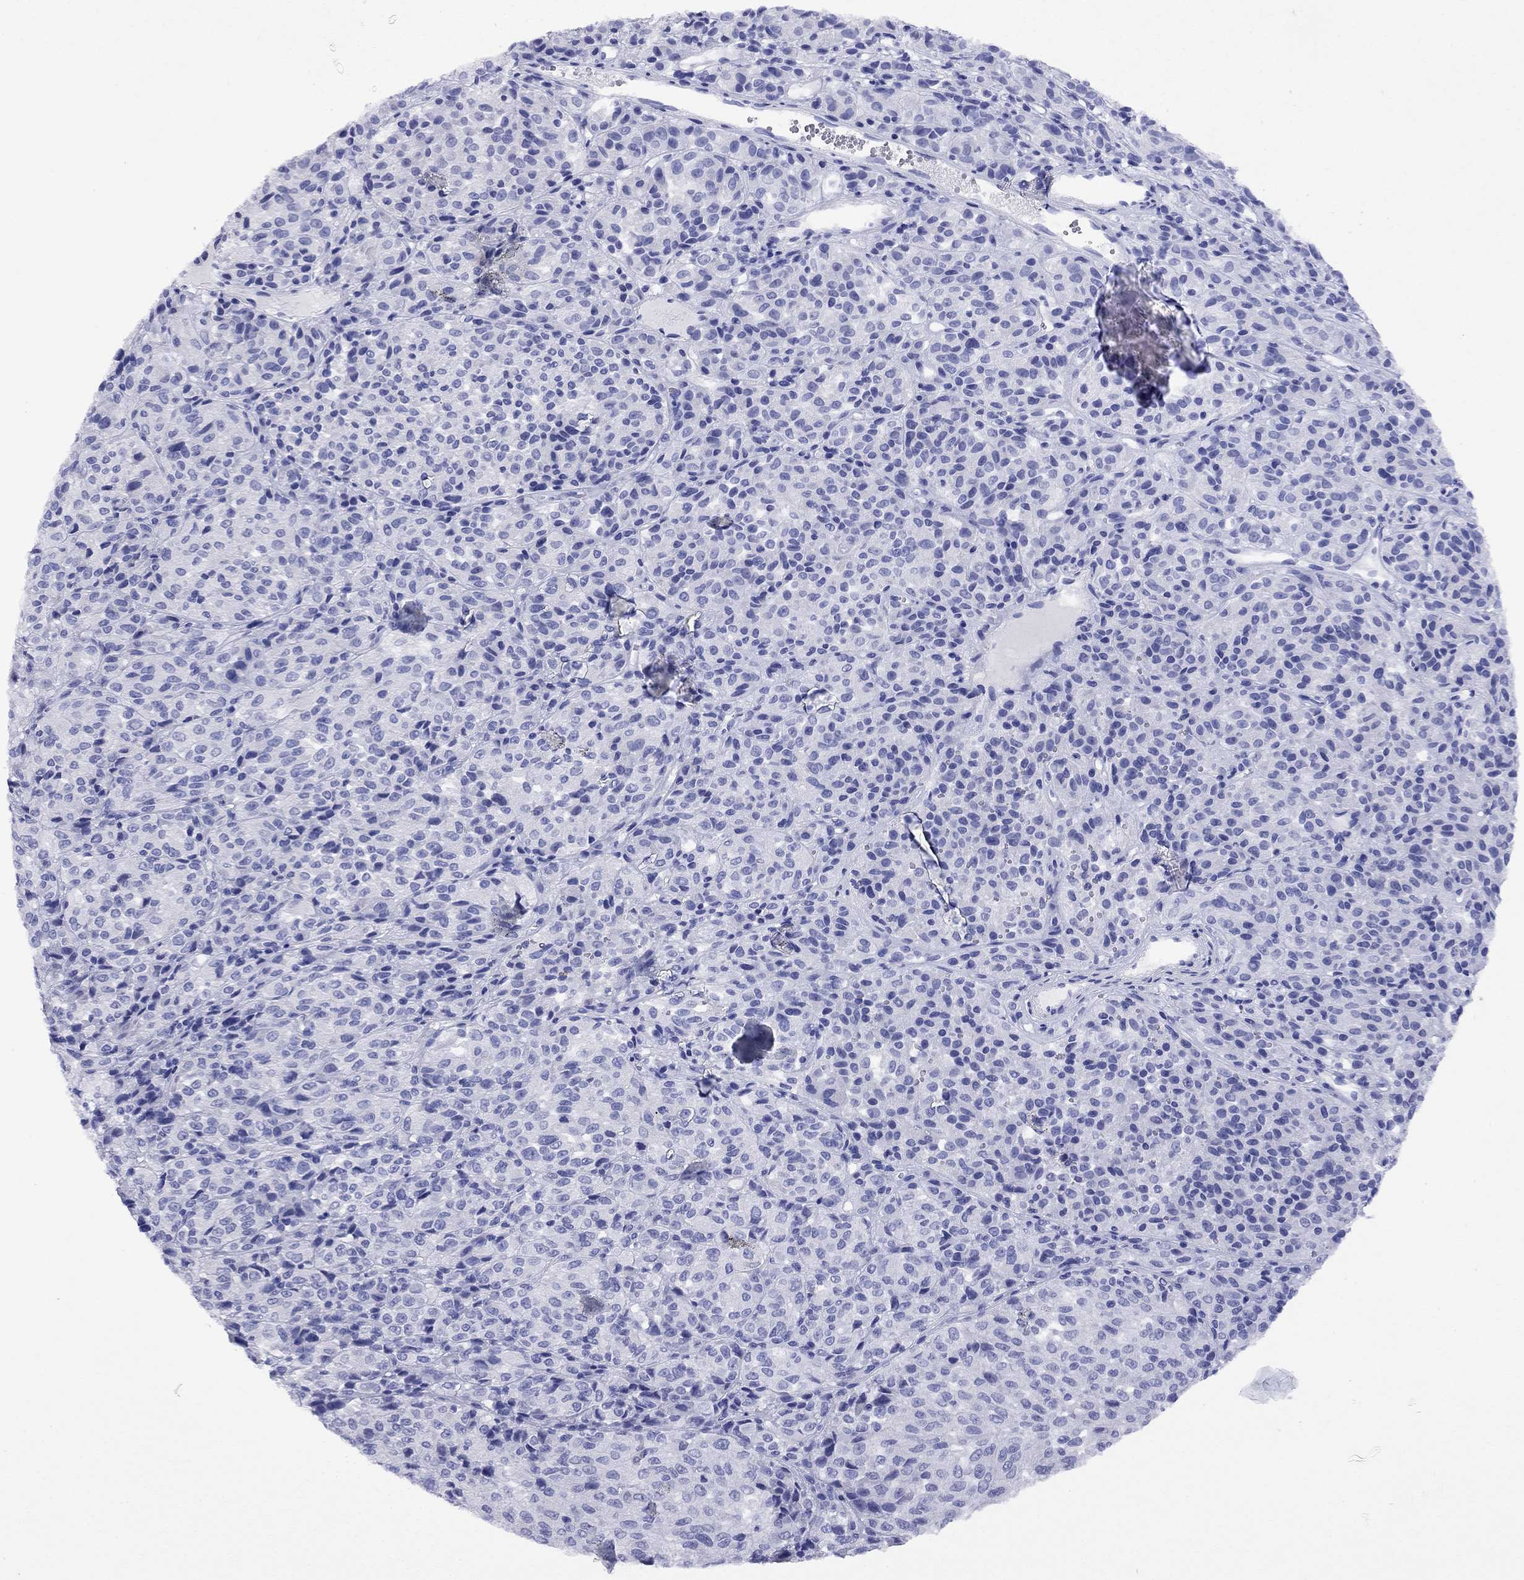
{"staining": {"intensity": "negative", "quantity": "none", "location": "none"}, "tissue": "melanoma", "cell_type": "Tumor cells", "image_type": "cancer", "snomed": [{"axis": "morphology", "description": "Malignant melanoma, Metastatic site"}, {"axis": "topography", "description": "Brain"}], "caption": "IHC image of human melanoma stained for a protein (brown), which displays no expression in tumor cells. (Immunohistochemistry, brightfield microscopy, high magnification).", "gene": "FIGLA", "patient": {"sex": "female", "age": 56}}